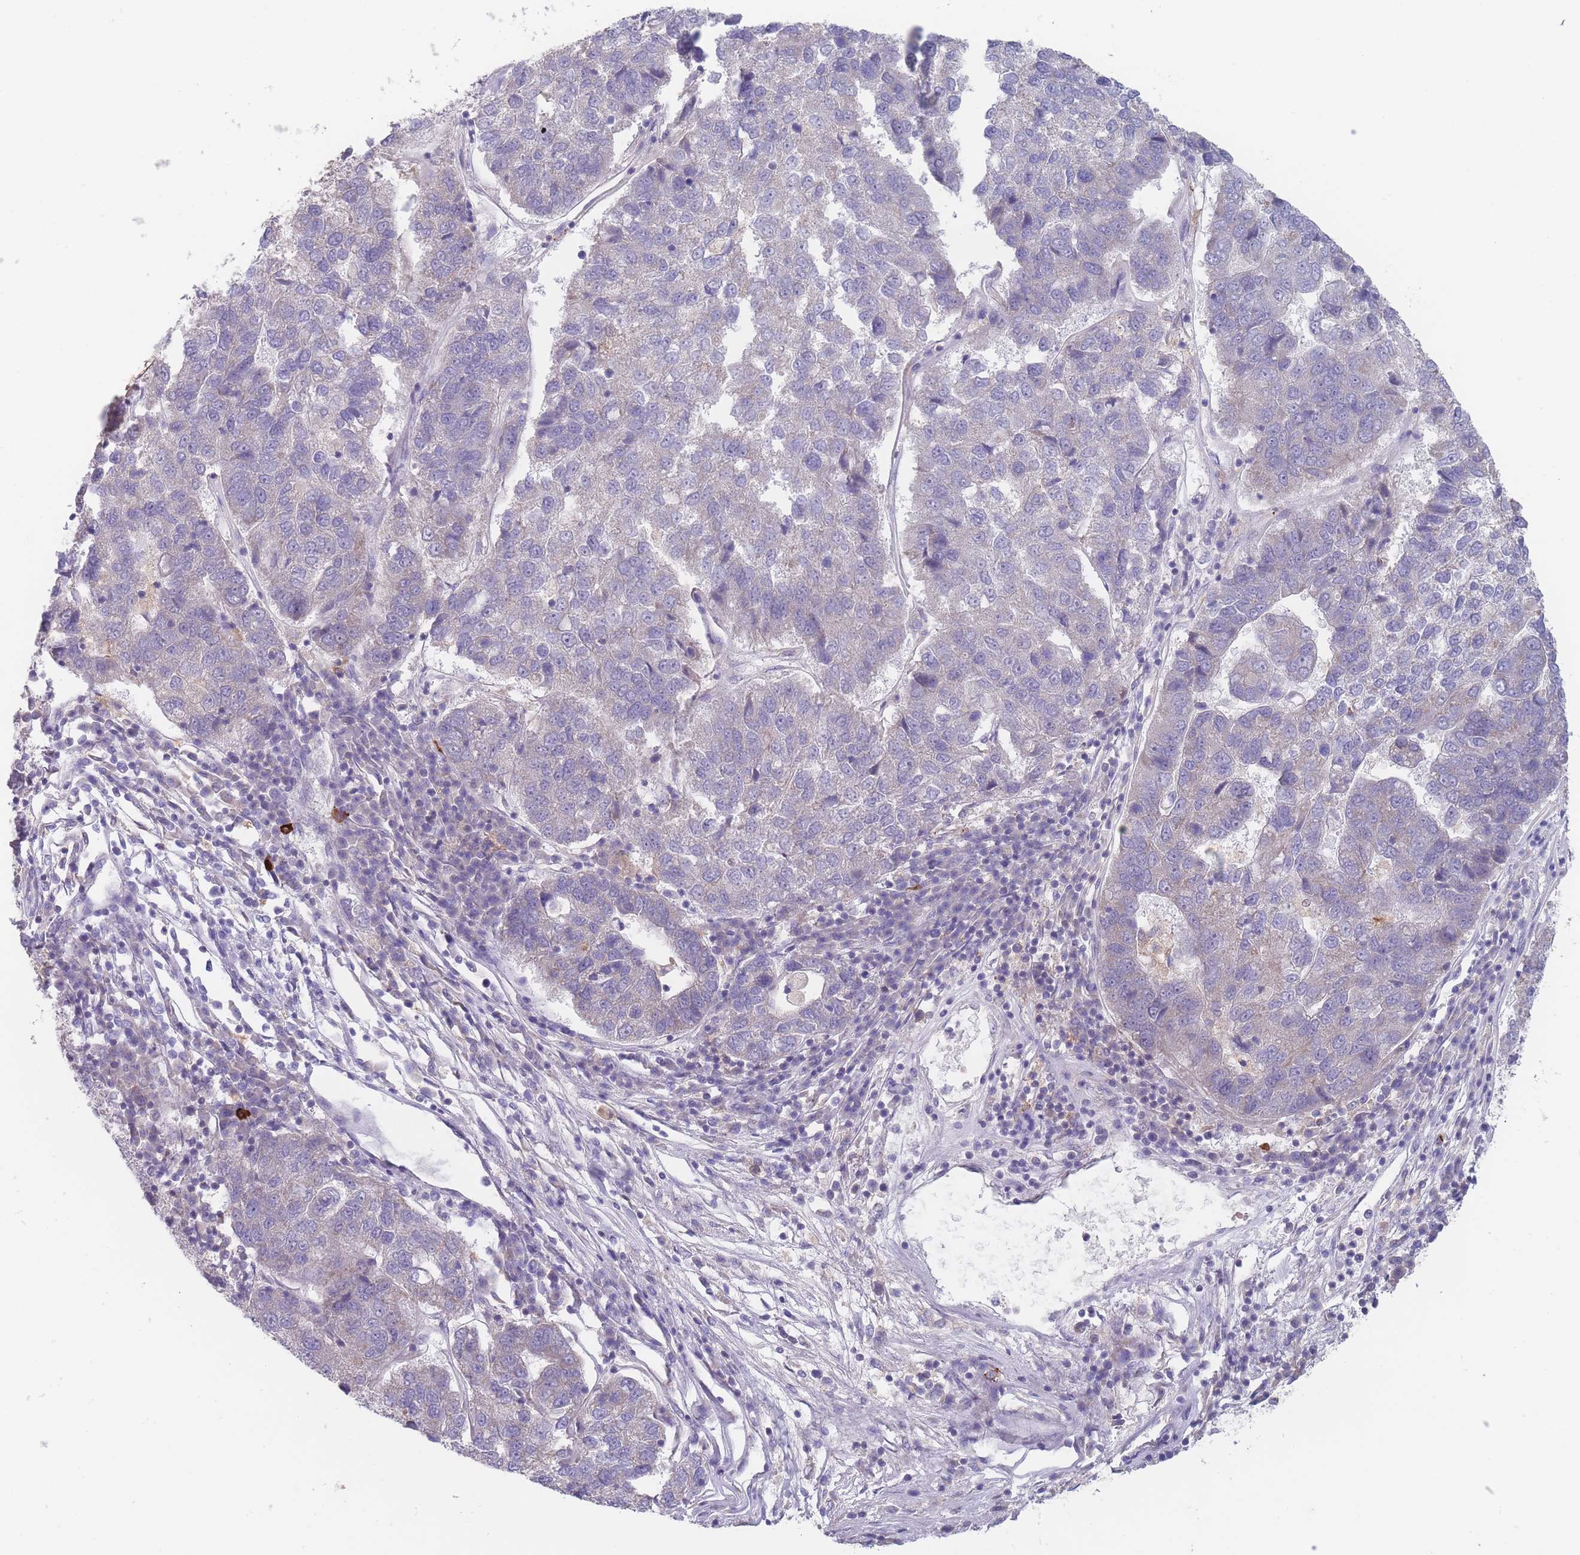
{"staining": {"intensity": "weak", "quantity": "<25%", "location": "cytoplasmic/membranous"}, "tissue": "pancreatic cancer", "cell_type": "Tumor cells", "image_type": "cancer", "snomed": [{"axis": "morphology", "description": "Adenocarcinoma, NOS"}, {"axis": "topography", "description": "Pancreas"}], "caption": "DAB (3,3'-diaminobenzidine) immunohistochemical staining of adenocarcinoma (pancreatic) demonstrates no significant expression in tumor cells.", "gene": "PEX7", "patient": {"sex": "female", "age": 61}}